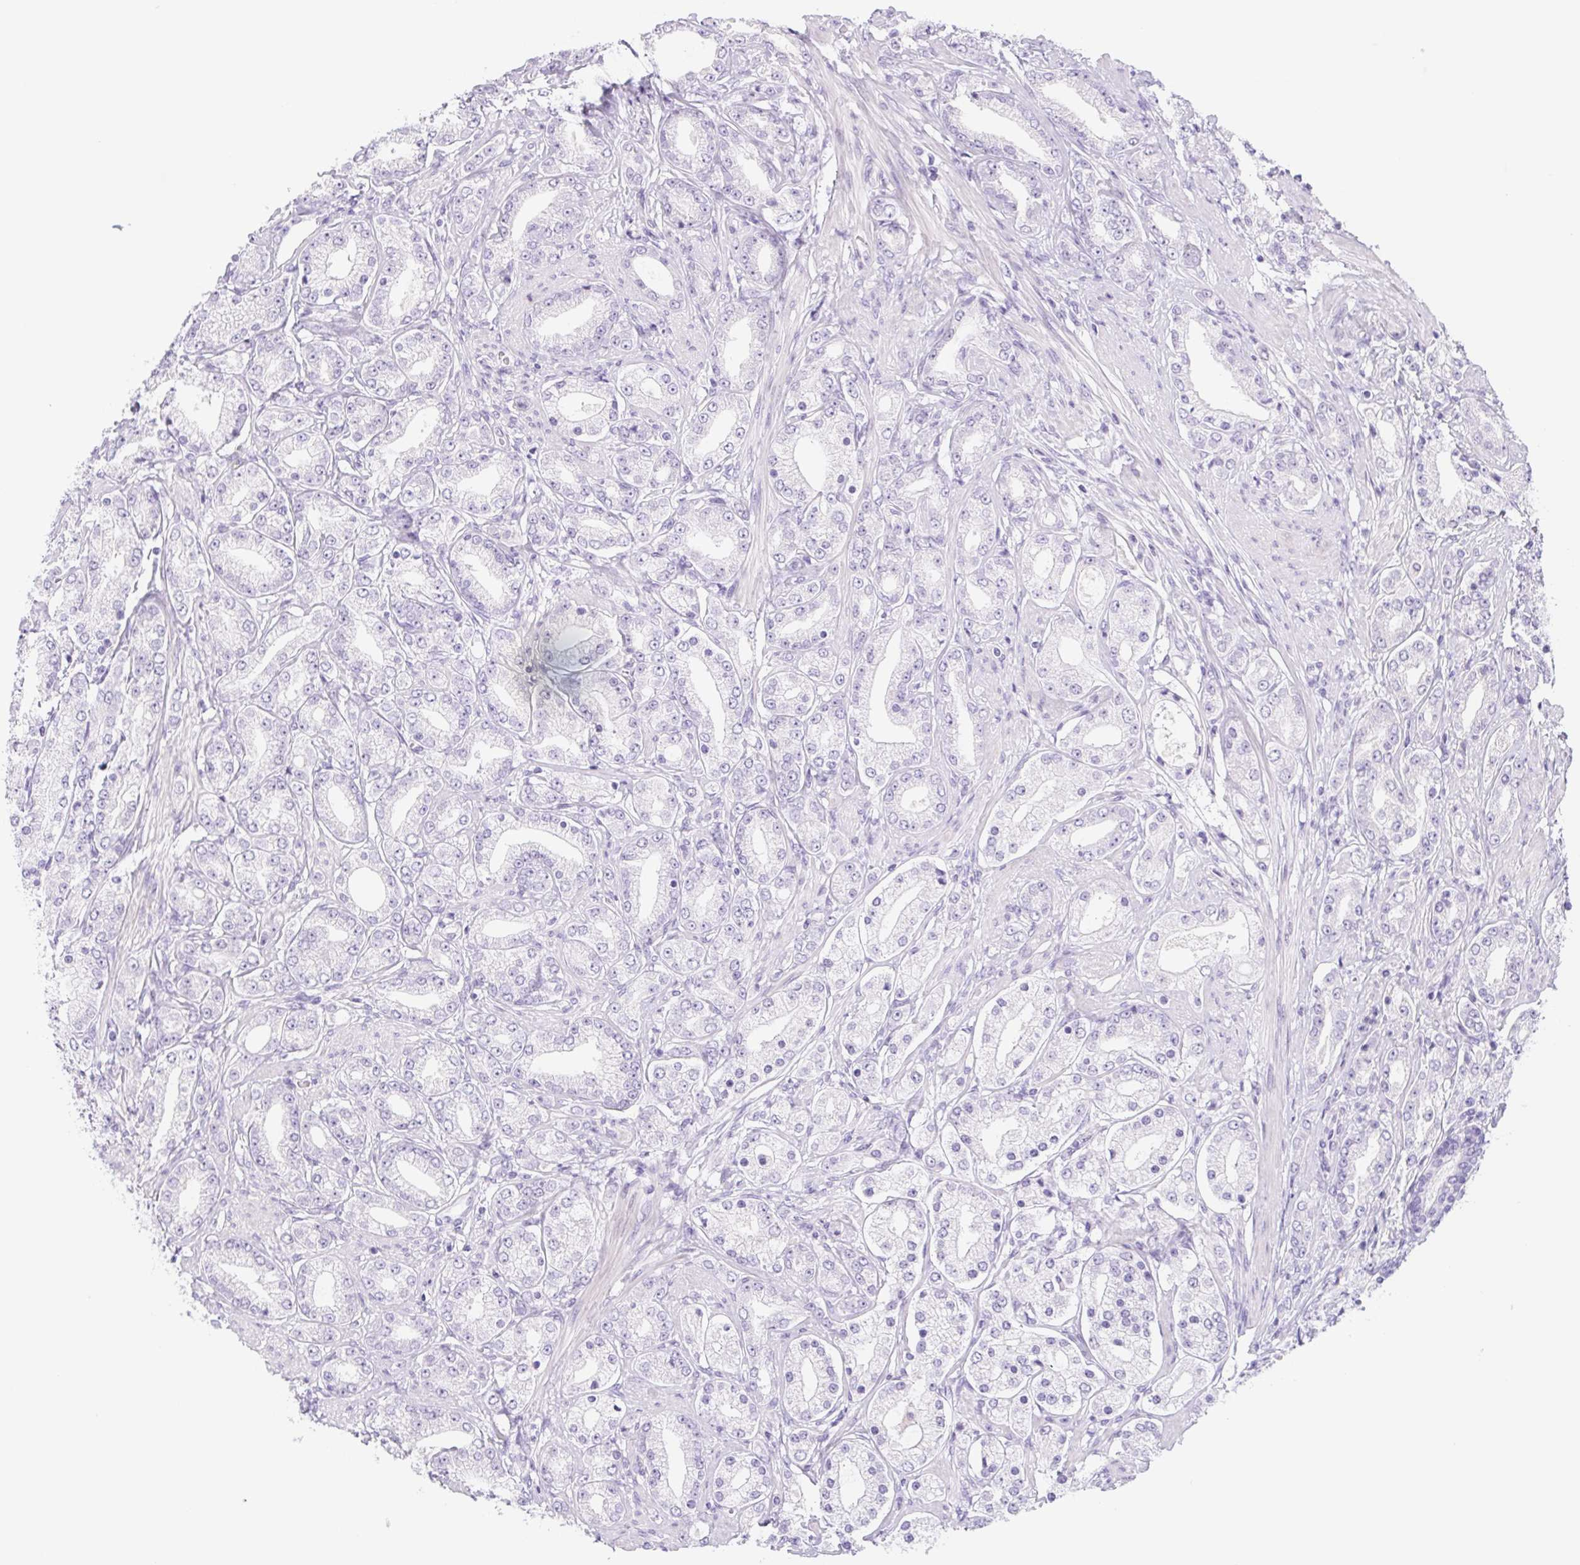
{"staining": {"intensity": "negative", "quantity": "none", "location": "none"}, "tissue": "prostate cancer", "cell_type": "Tumor cells", "image_type": "cancer", "snomed": [{"axis": "morphology", "description": "Adenocarcinoma, High grade"}, {"axis": "topography", "description": "Prostate"}], "caption": "Immunohistochemistry (IHC) photomicrograph of human adenocarcinoma (high-grade) (prostate) stained for a protein (brown), which demonstrates no staining in tumor cells.", "gene": "CYP21A2", "patient": {"sex": "male", "age": 67}}